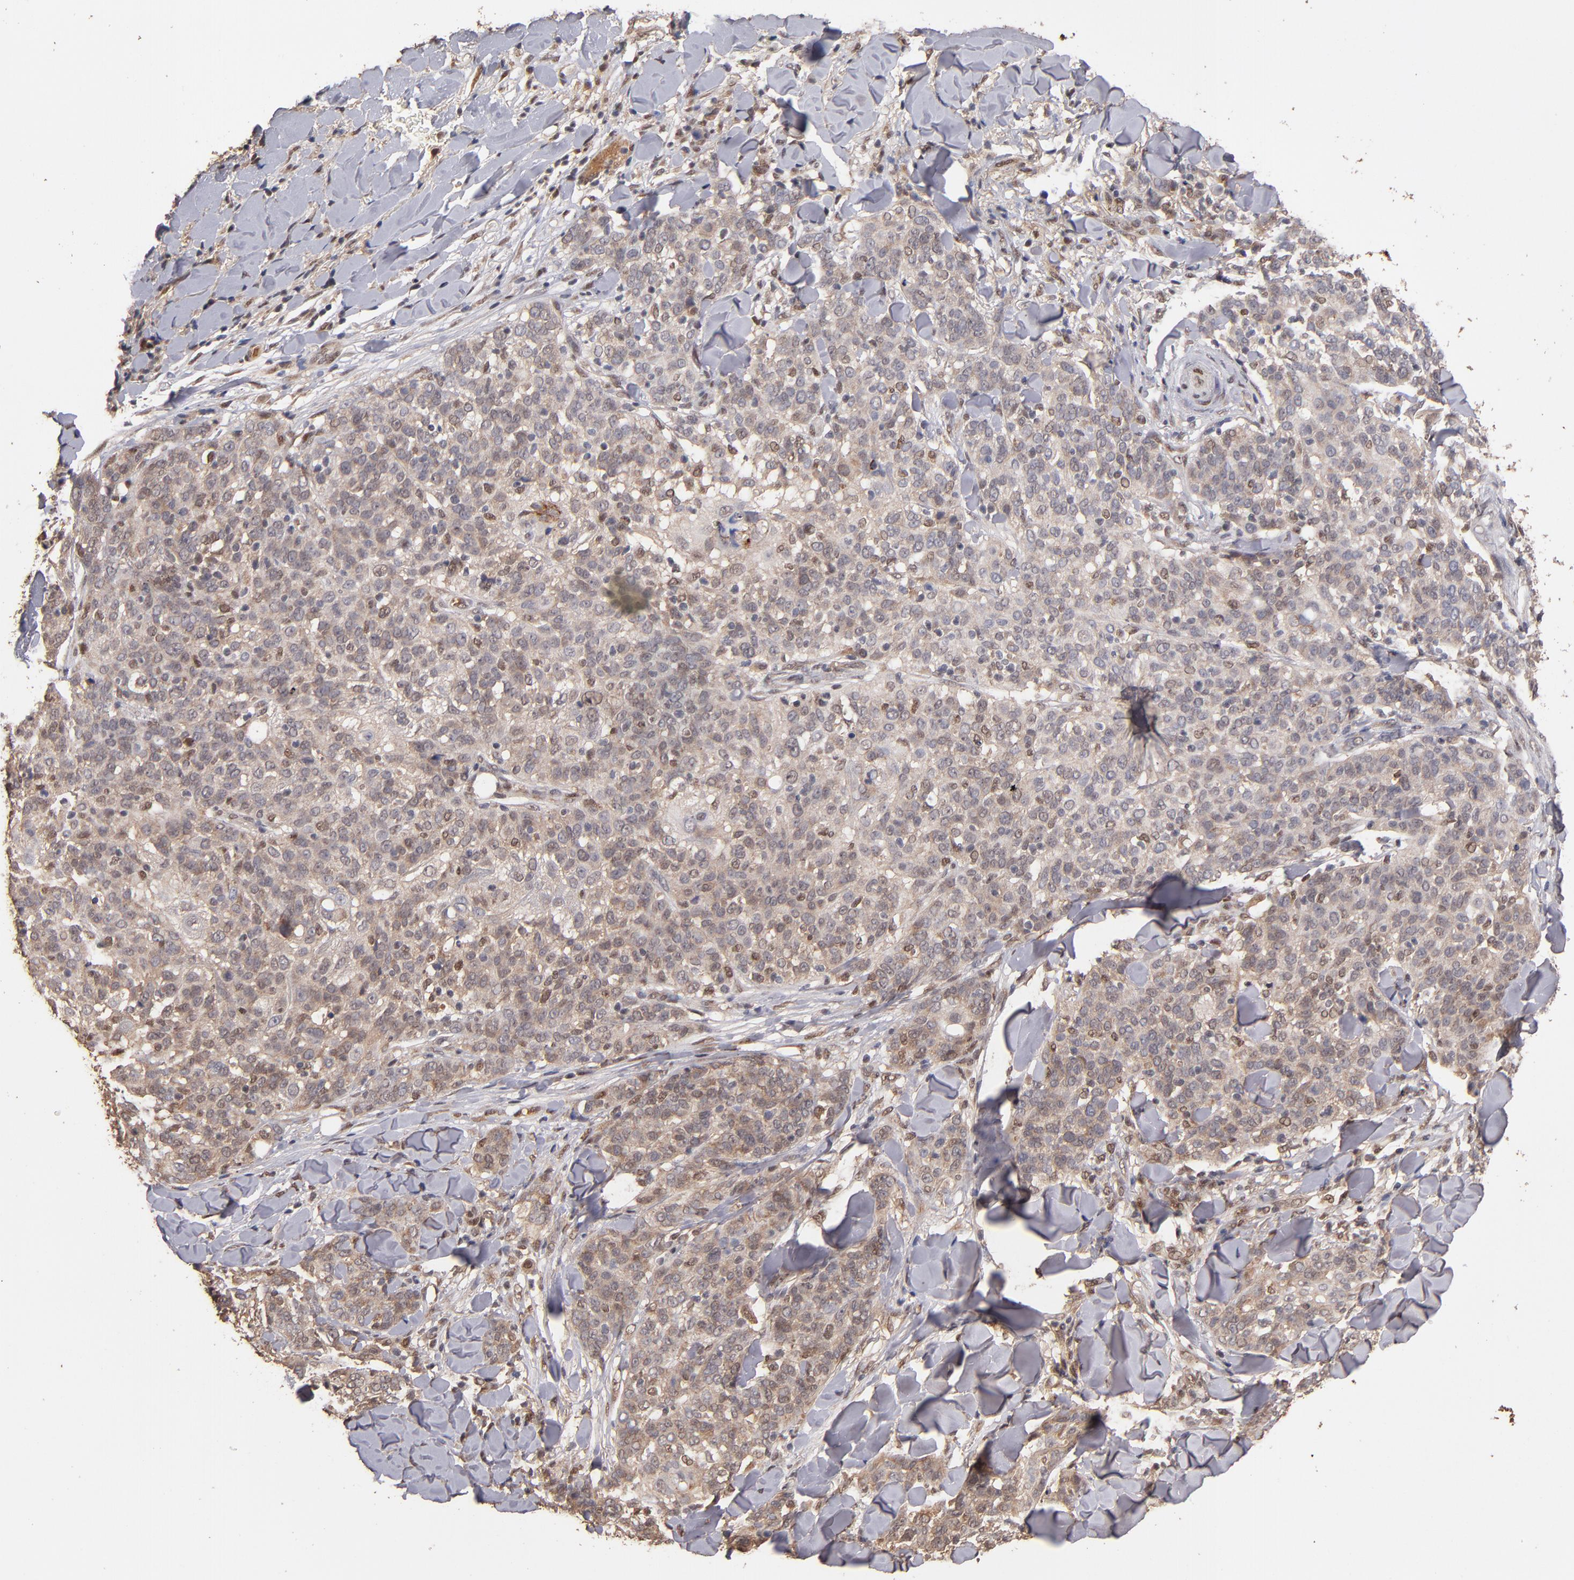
{"staining": {"intensity": "weak", "quantity": "<25%", "location": "nuclear"}, "tissue": "skin cancer", "cell_type": "Tumor cells", "image_type": "cancer", "snomed": [{"axis": "morphology", "description": "Normal tissue, NOS"}, {"axis": "morphology", "description": "Squamous cell carcinoma, NOS"}, {"axis": "topography", "description": "Skin"}], "caption": "Histopathology image shows no significant protein expression in tumor cells of skin cancer (squamous cell carcinoma). (Stains: DAB immunohistochemistry (IHC) with hematoxylin counter stain, Microscopy: brightfield microscopy at high magnification).", "gene": "EAPP", "patient": {"sex": "female", "age": 83}}